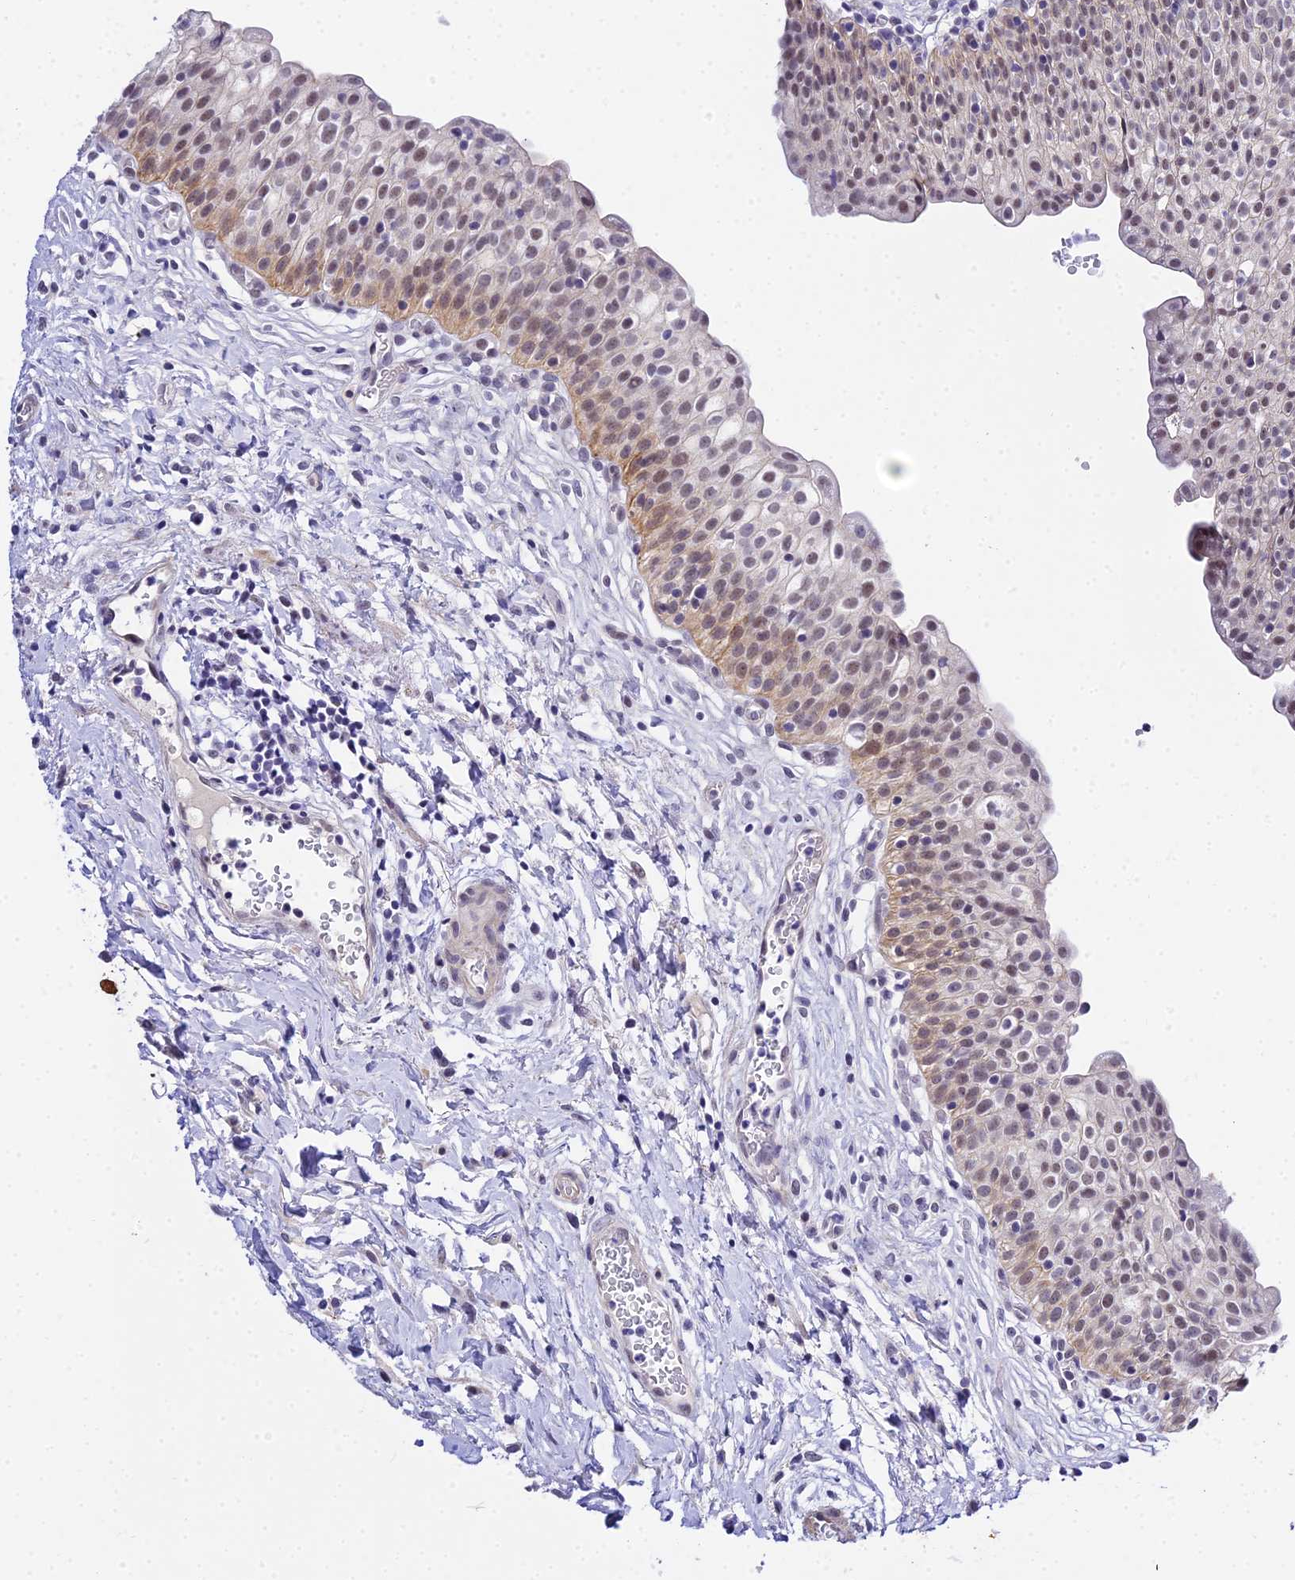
{"staining": {"intensity": "moderate", "quantity": "25%-75%", "location": "nuclear"}, "tissue": "urinary bladder", "cell_type": "Urothelial cells", "image_type": "normal", "snomed": [{"axis": "morphology", "description": "Normal tissue, NOS"}, {"axis": "topography", "description": "Urinary bladder"}], "caption": "Immunohistochemistry histopathology image of benign urinary bladder: urinary bladder stained using immunohistochemistry (IHC) reveals medium levels of moderate protein expression localized specifically in the nuclear of urothelial cells, appearing as a nuclear brown color.", "gene": "ZNF628", "patient": {"sex": "male", "age": 55}}